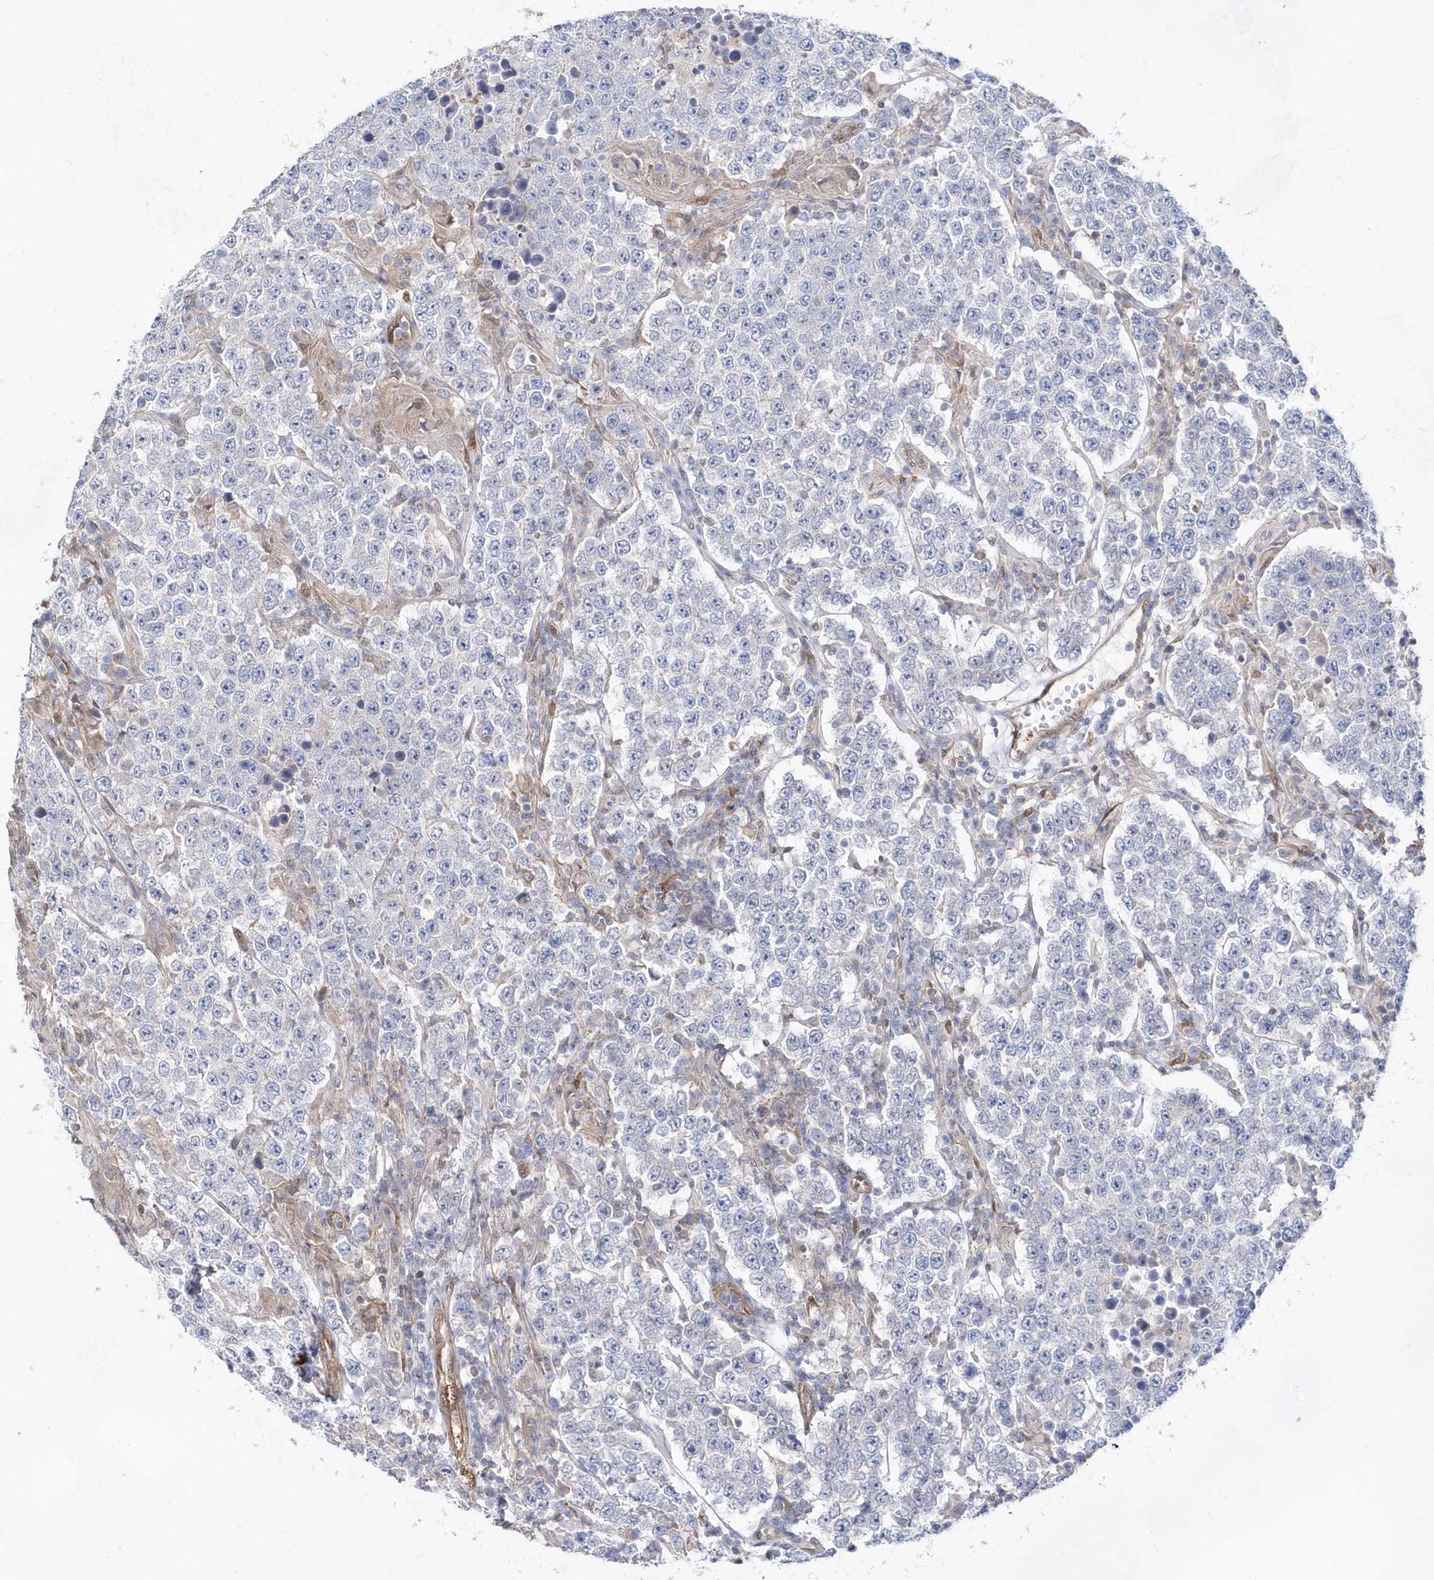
{"staining": {"intensity": "negative", "quantity": "none", "location": "none"}, "tissue": "testis cancer", "cell_type": "Tumor cells", "image_type": "cancer", "snomed": [{"axis": "morphology", "description": "Normal tissue, NOS"}, {"axis": "morphology", "description": "Urothelial carcinoma, High grade"}, {"axis": "morphology", "description": "Seminoma, NOS"}, {"axis": "morphology", "description": "Carcinoma, Embryonal, NOS"}, {"axis": "topography", "description": "Urinary bladder"}, {"axis": "topography", "description": "Testis"}], "caption": "IHC image of testis cancer stained for a protein (brown), which displays no staining in tumor cells.", "gene": "BDH2", "patient": {"sex": "male", "age": 41}}